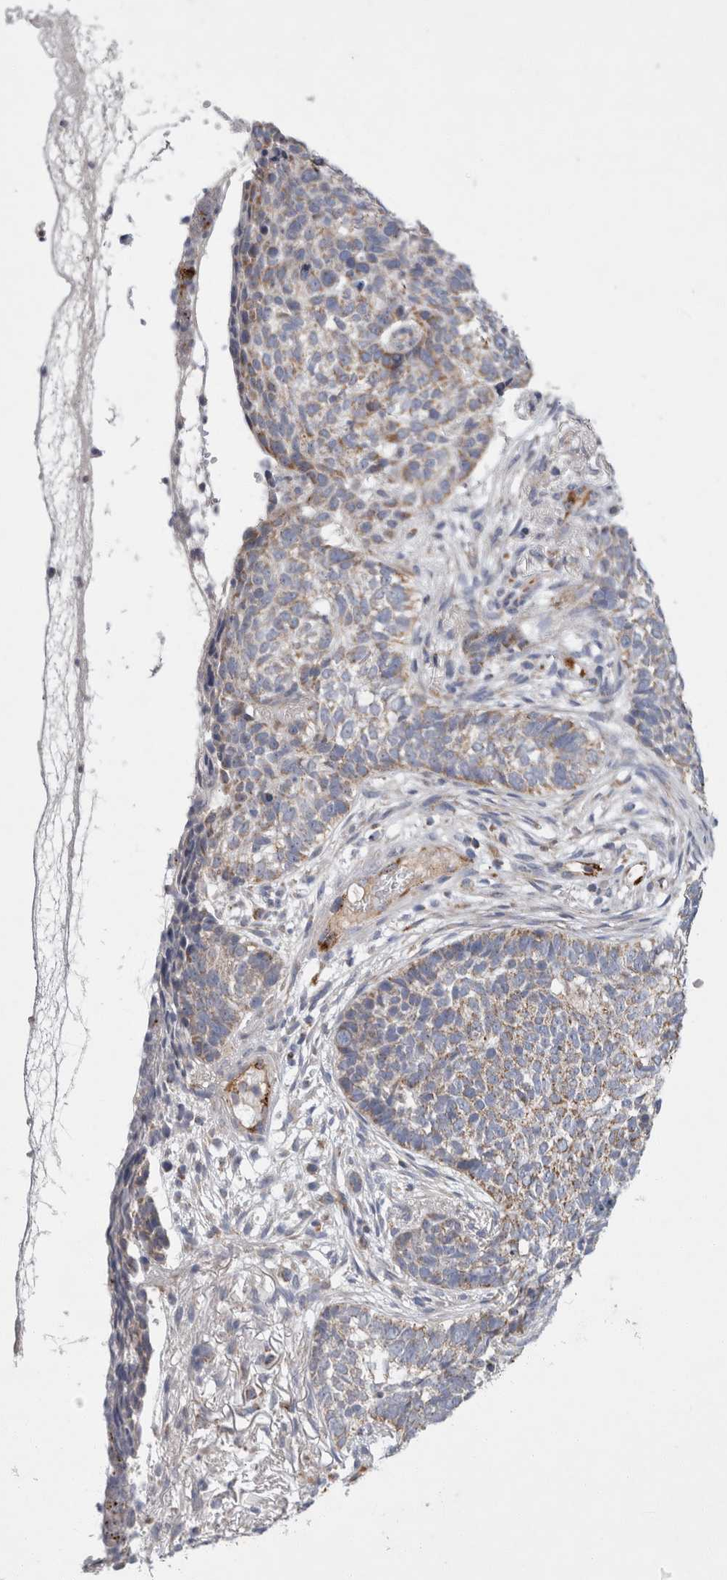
{"staining": {"intensity": "weak", "quantity": ">75%", "location": "cytoplasmic/membranous"}, "tissue": "skin cancer", "cell_type": "Tumor cells", "image_type": "cancer", "snomed": [{"axis": "morphology", "description": "Basal cell carcinoma"}, {"axis": "topography", "description": "Skin"}], "caption": "The photomicrograph displays immunohistochemical staining of skin cancer. There is weak cytoplasmic/membranous staining is present in approximately >75% of tumor cells.", "gene": "IARS2", "patient": {"sex": "male", "age": 85}}